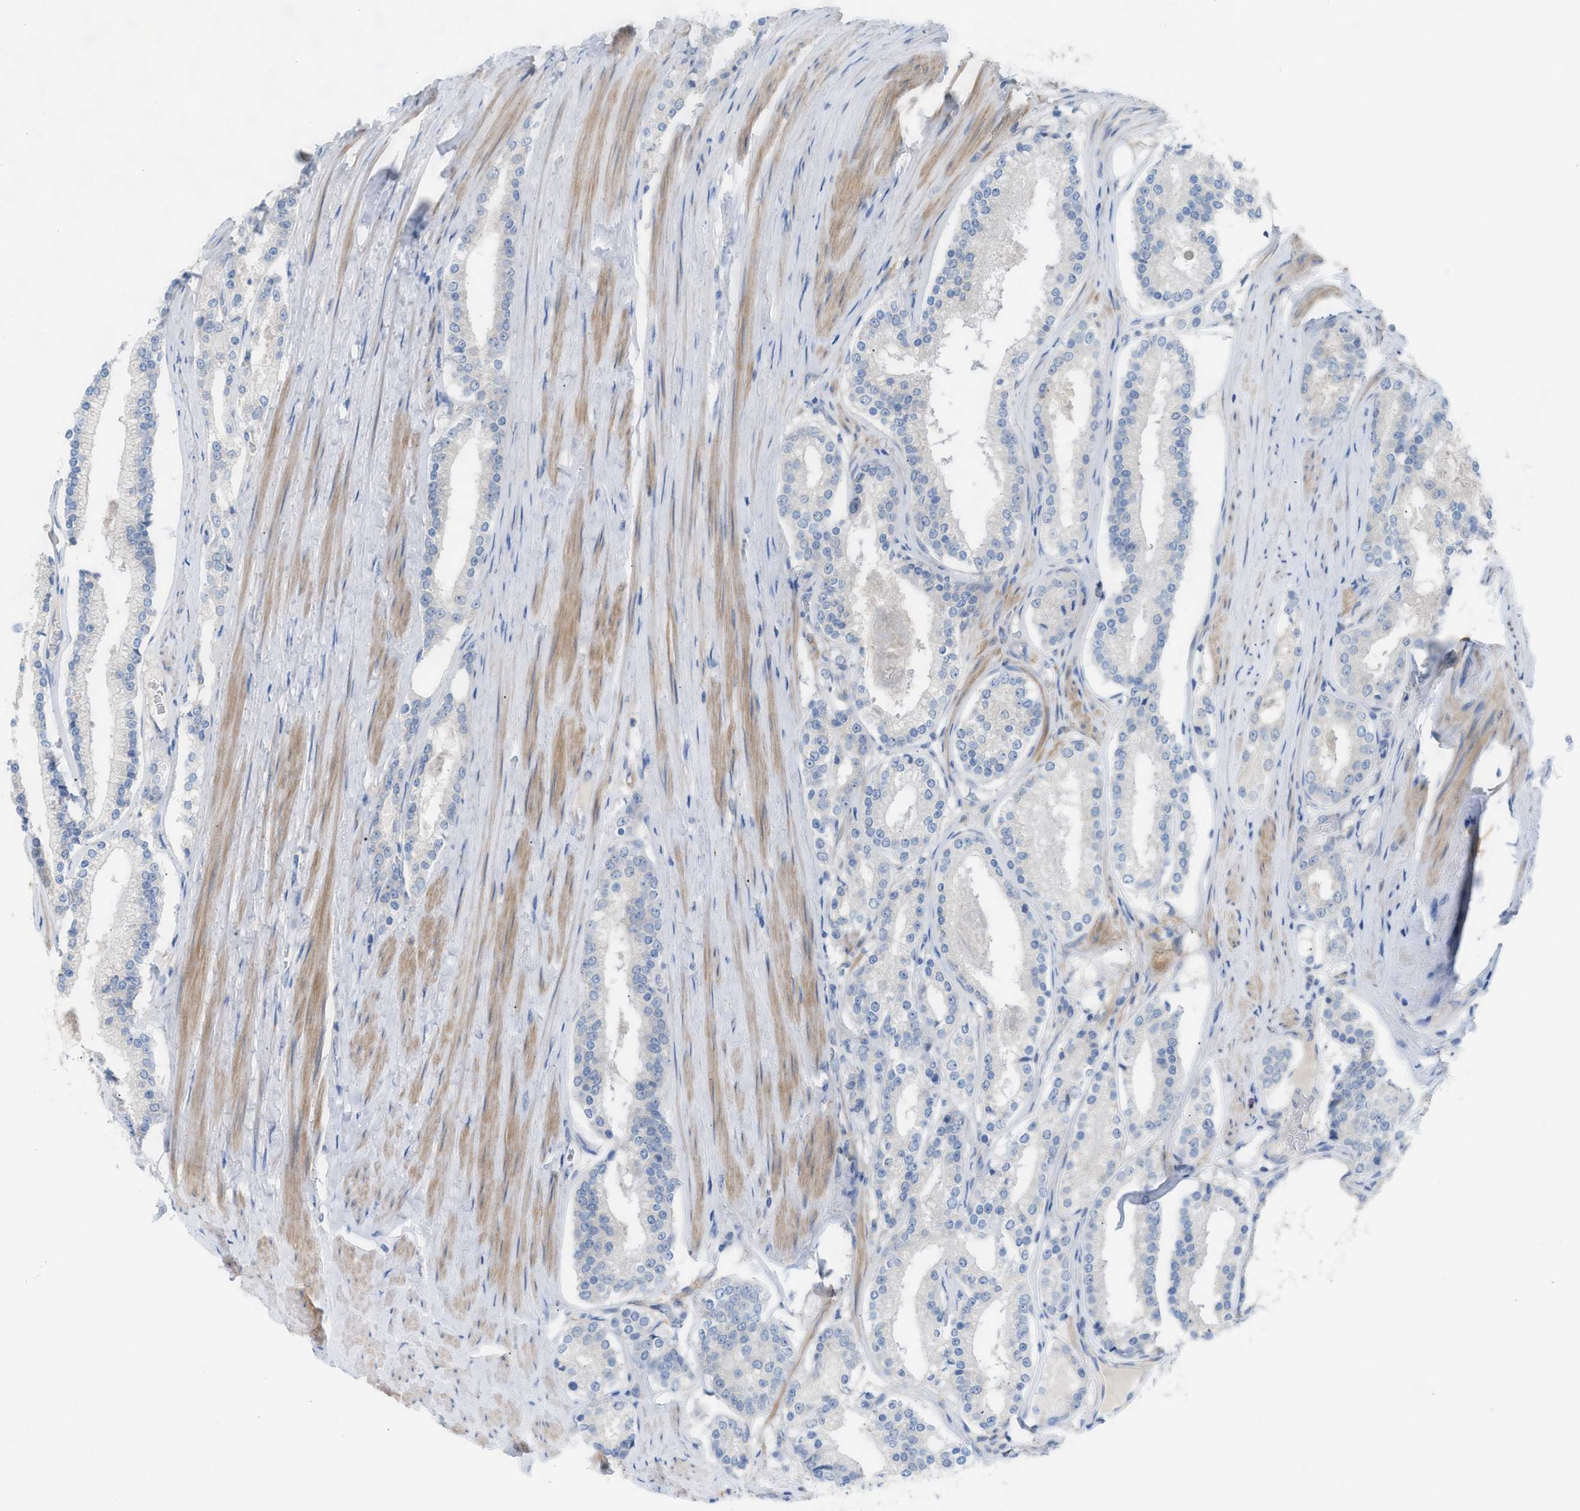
{"staining": {"intensity": "negative", "quantity": "none", "location": "none"}, "tissue": "prostate cancer", "cell_type": "Tumor cells", "image_type": "cancer", "snomed": [{"axis": "morphology", "description": "Adenocarcinoma, Low grade"}, {"axis": "topography", "description": "Prostate"}], "caption": "Histopathology image shows no protein positivity in tumor cells of low-grade adenocarcinoma (prostate) tissue. The staining is performed using DAB (3,3'-diaminobenzidine) brown chromogen with nuclei counter-stained in using hematoxylin.", "gene": "ASPA", "patient": {"sex": "male", "age": 70}}